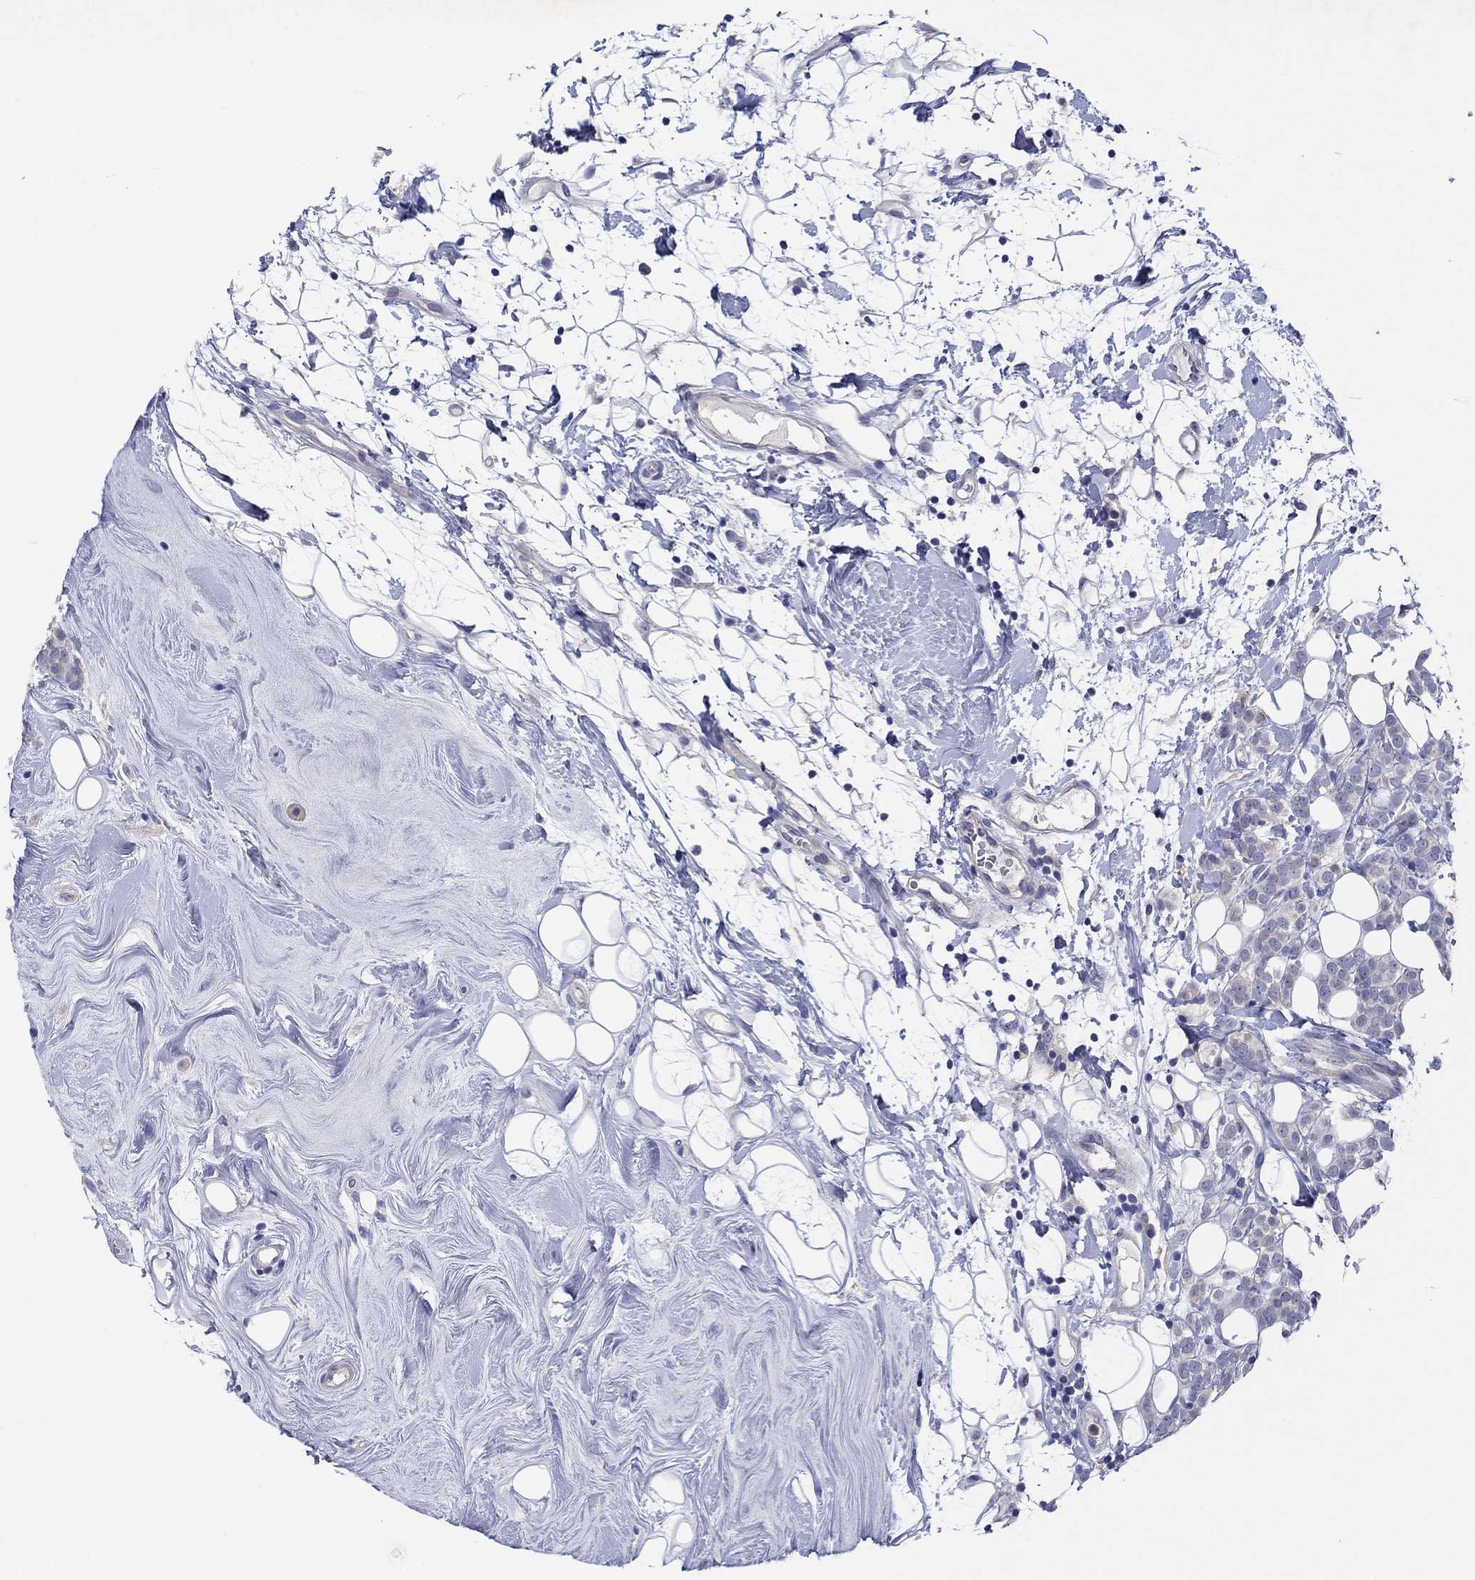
{"staining": {"intensity": "negative", "quantity": "none", "location": "none"}, "tissue": "breast cancer", "cell_type": "Tumor cells", "image_type": "cancer", "snomed": [{"axis": "morphology", "description": "Lobular carcinoma"}, {"axis": "topography", "description": "Breast"}], "caption": "Breast cancer (lobular carcinoma) was stained to show a protein in brown. There is no significant staining in tumor cells.", "gene": "HDC", "patient": {"sex": "female", "age": 49}}